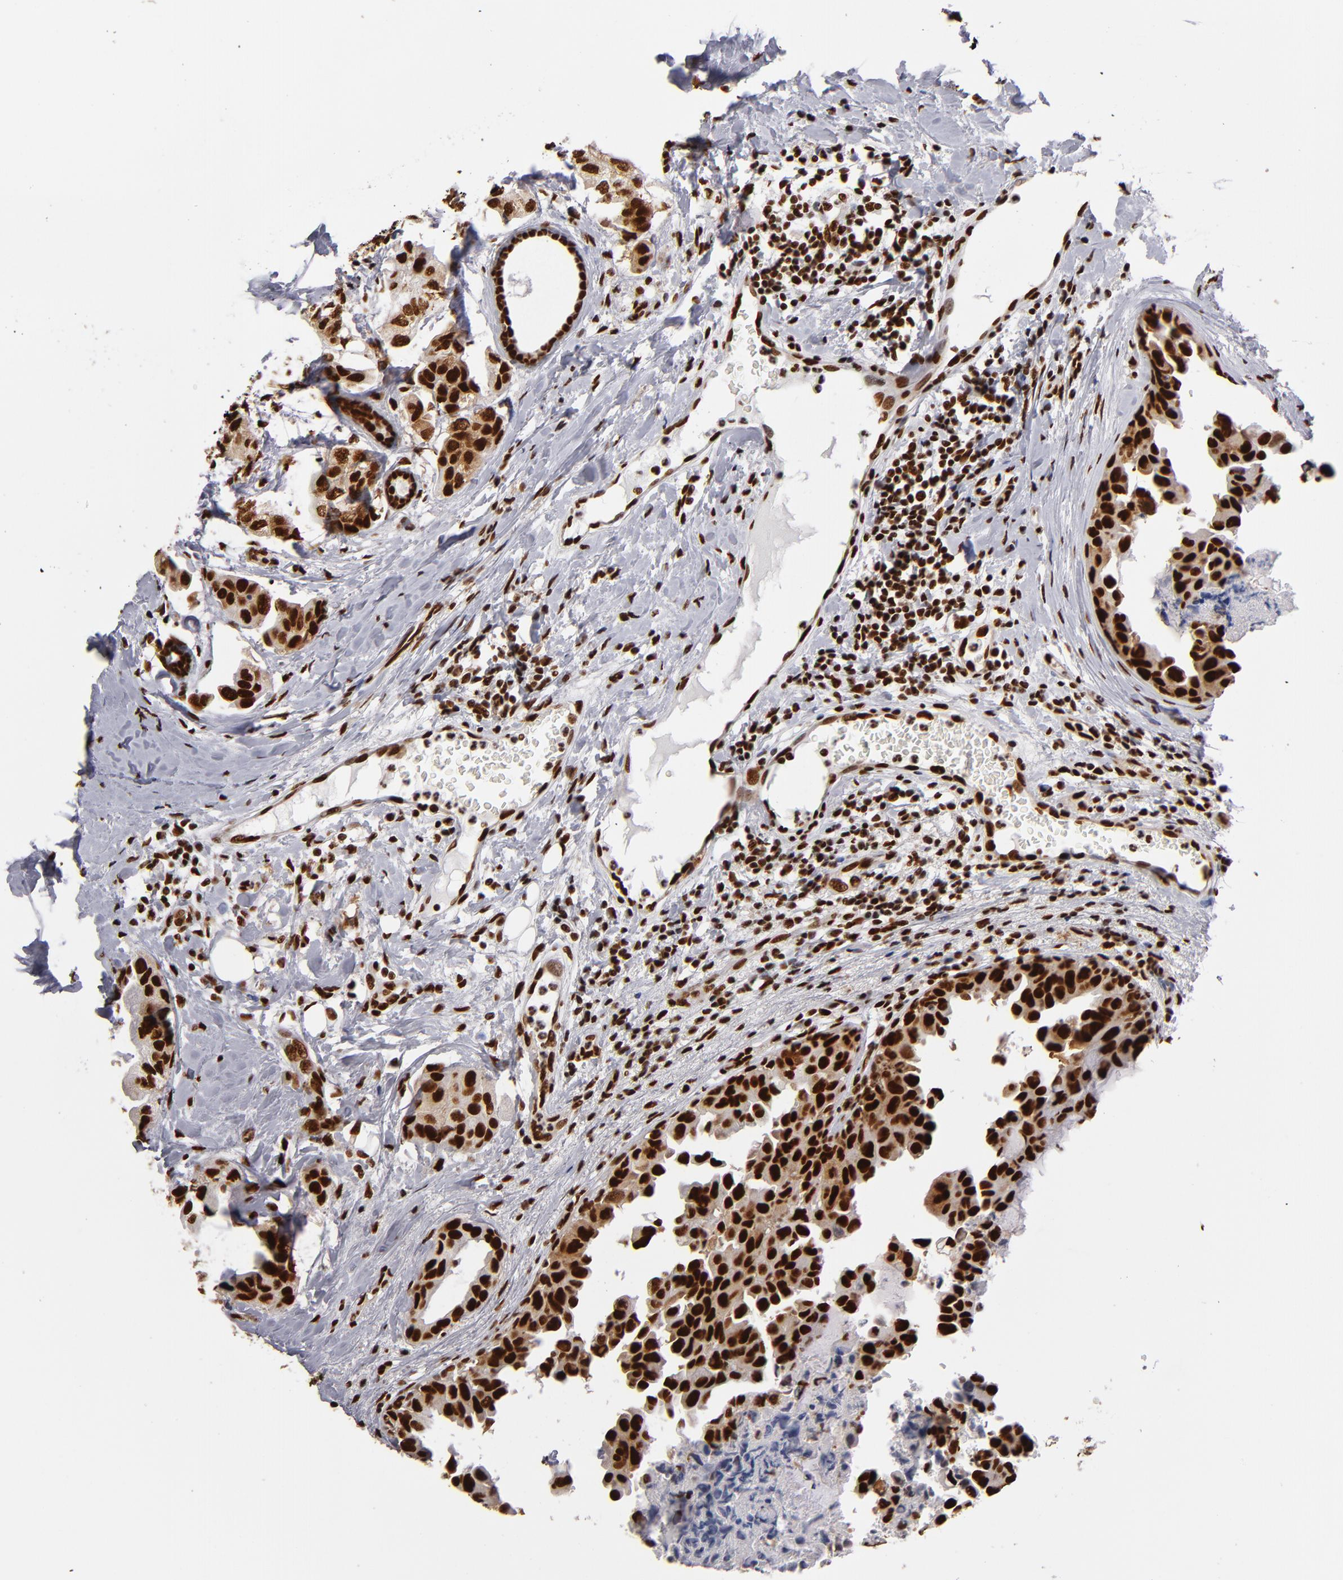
{"staining": {"intensity": "strong", "quantity": ">75%", "location": "nuclear"}, "tissue": "breast cancer", "cell_type": "Tumor cells", "image_type": "cancer", "snomed": [{"axis": "morphology", "description": "Duct carcinoma"}, {"axis": "topography", "description": "Breast"}], "caption": "Tumor cells demonstrate strong nuclear staining in about >75% of cells in breast invasive ductal carcinoma.", "gene": "MRE11", "patient": {"sex": "female", "age": 40}}